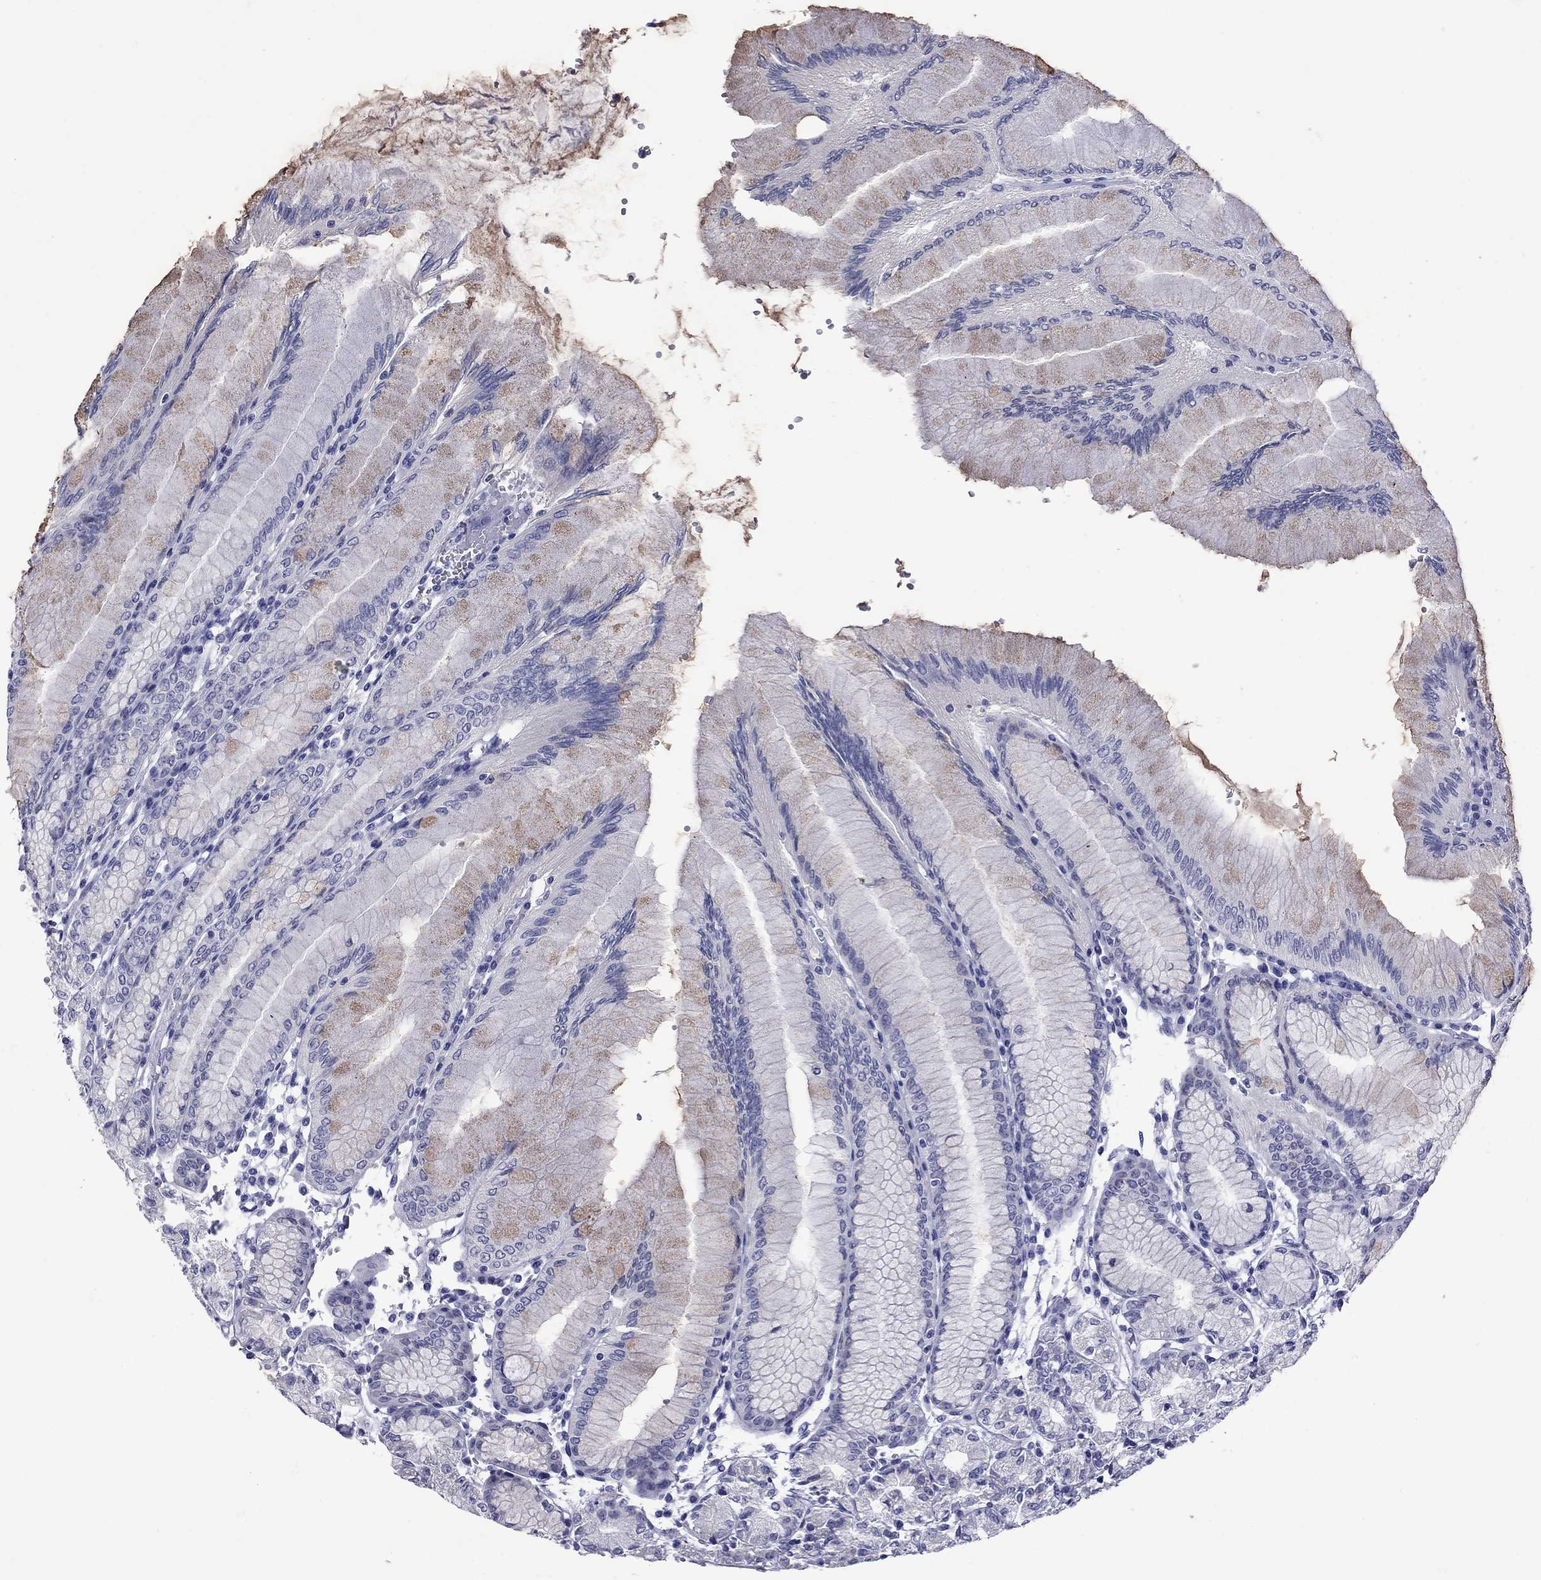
{"staining": {"intensity": "weak", "quantity": "<25%", "location": "cytoplasmic/membranous"}, "tissue": "stomach", "cell_type": "Glandular cells", "image_type": "normal", "snomed": [{"axis": "morphology", "description": "Normal tissue, NOS"}, {"axis": "topography", "description": "Skeletal muscle"}, {"axis": "topography", "description": "Stomach"}], "caption": "Micrograph shows no protein staining in glandular cells of normal stomach.", "gene": "EPPIN", "patient": {"sex": "female", "age": 57}}